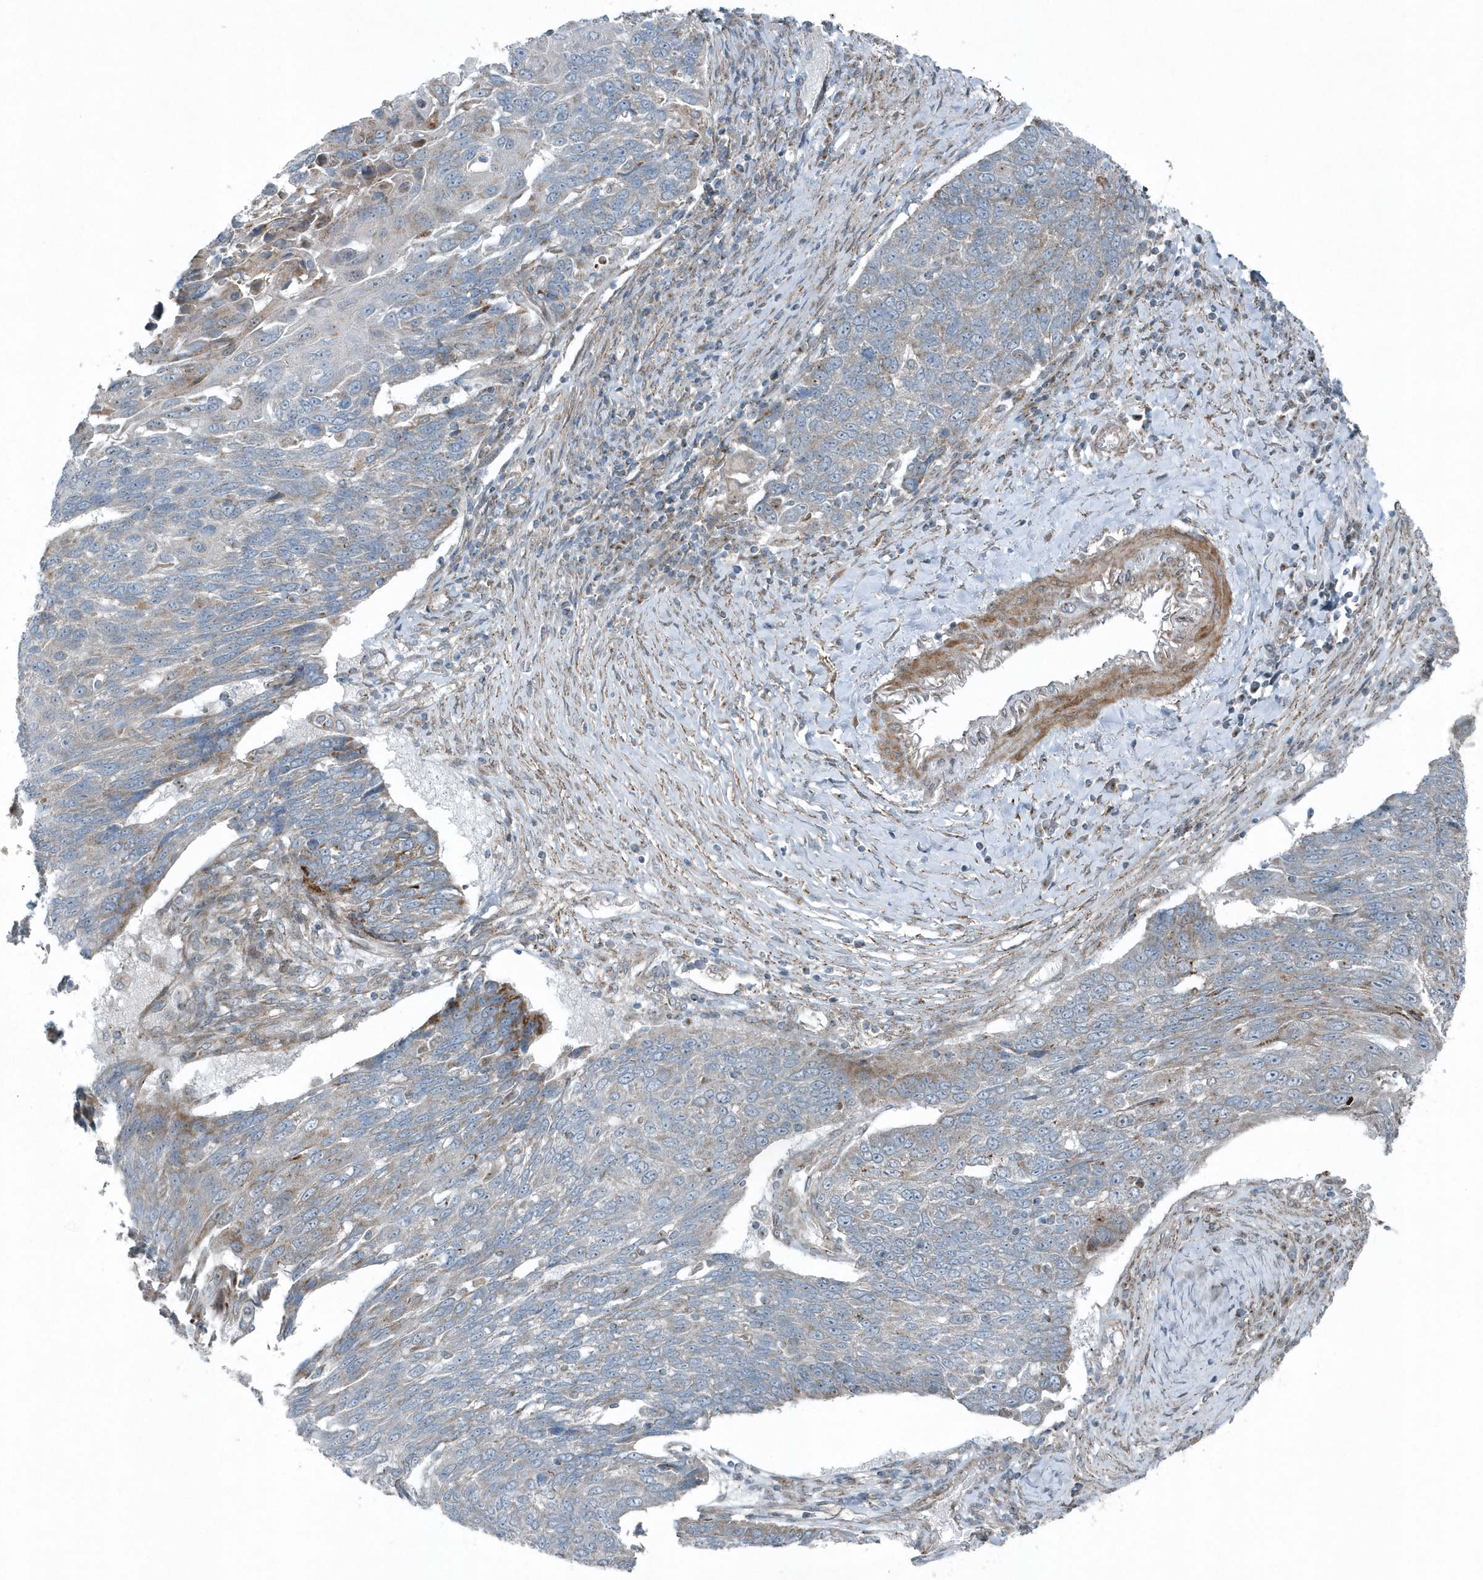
{"staining": {"intensity": "moderate", "quantity": "<25%", "location": "cytoplasmic/membranous"}, "tissue": "lung cancer", "cell_type": "Tumor cells", "image_type": "cancer", "snomed": [{"axis": "morphology", "description": "Squamous cell carcinoma, NOS"}, {"axis": "topography", "description": "Lung"}], "caption": "This is a micrograph of immunohistochemistry staining of lung cancer, which shows moderate positivity in the cytoplasmic/membranous of tumor cells.", "gene": "GCC2", "patient": {"sex": "male", "age": 66}}